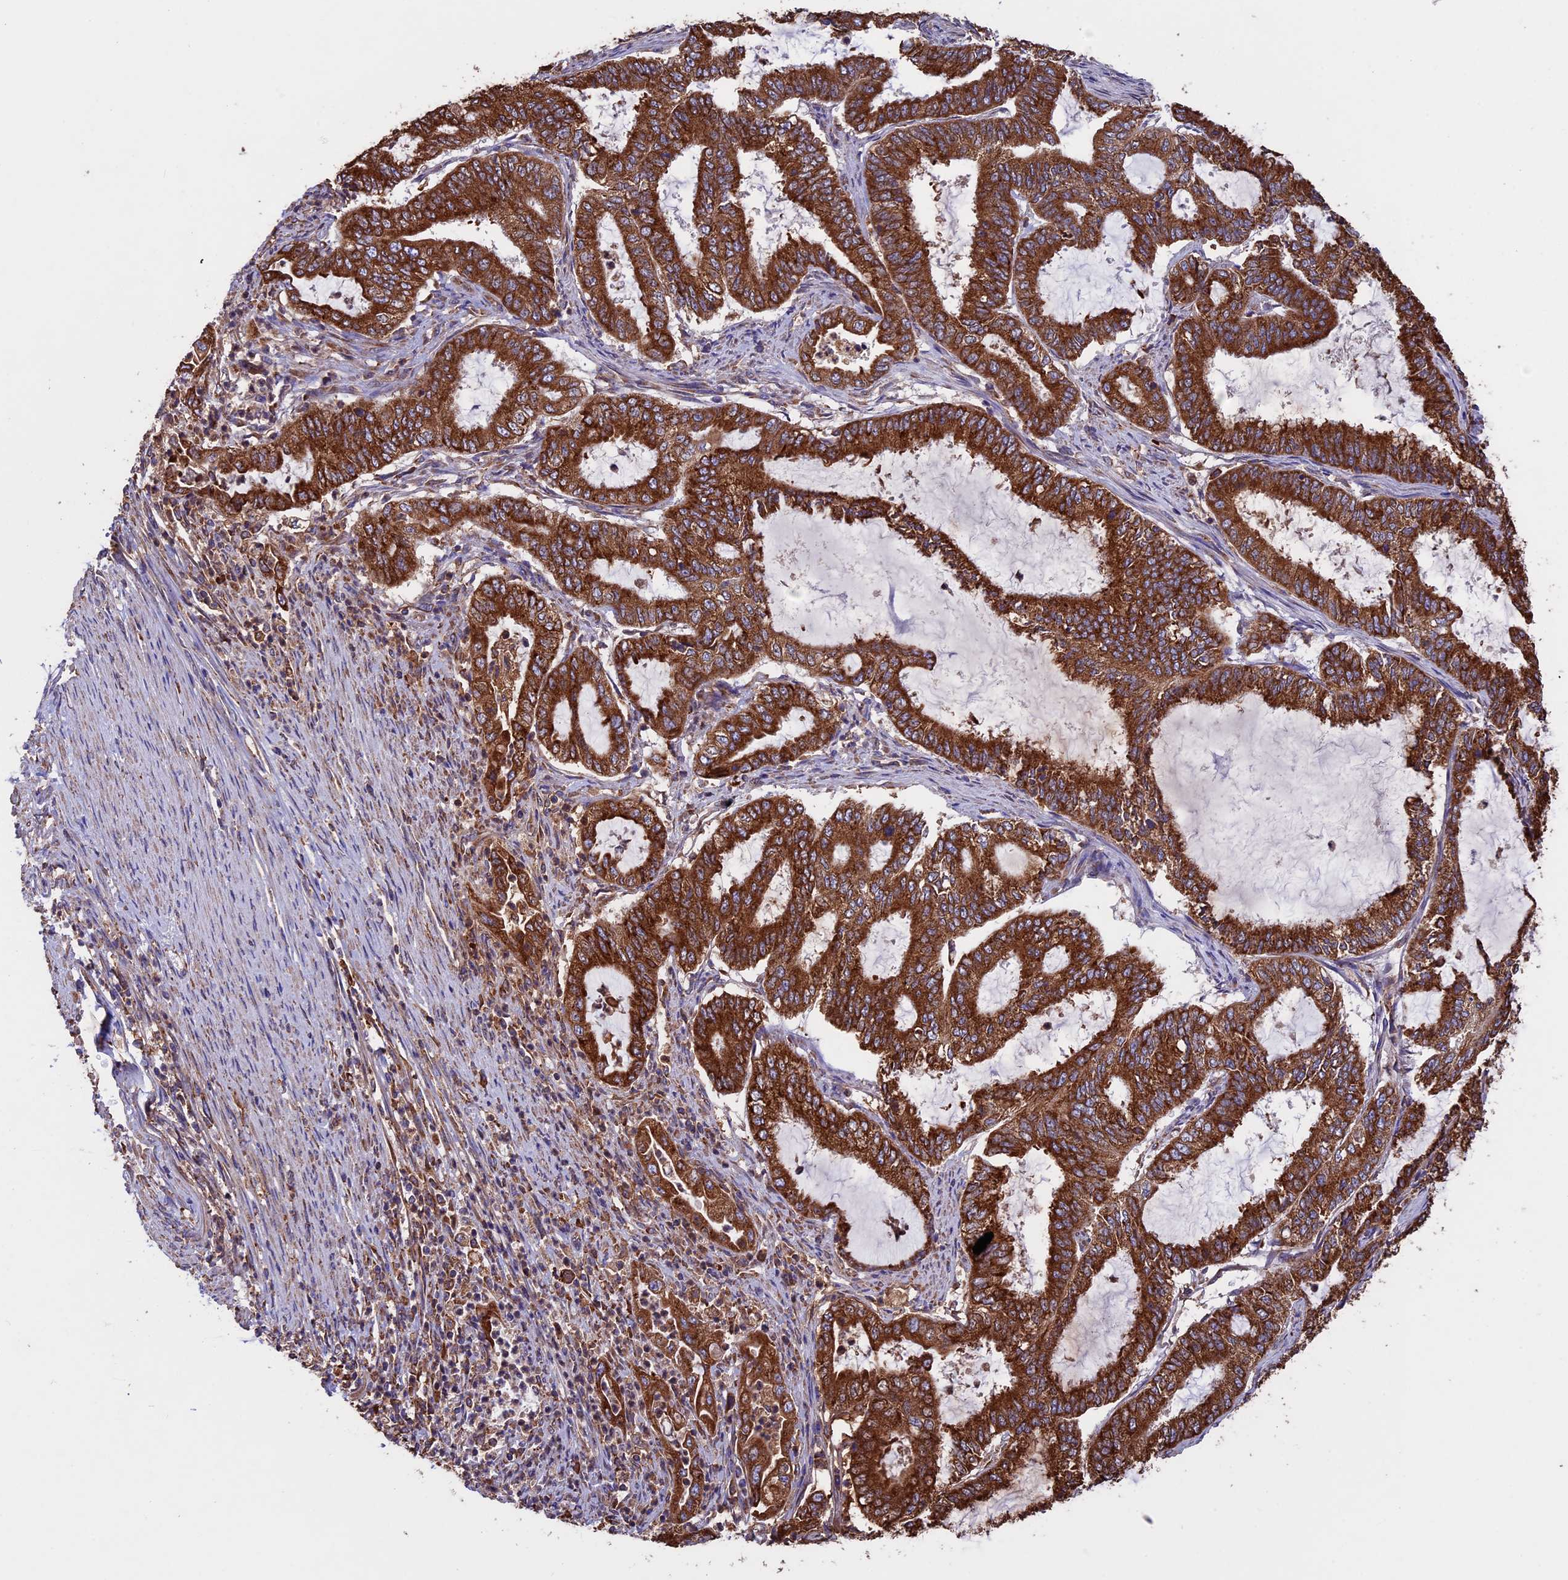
{"staining": {"intensity": "strong", "quantity": ">75%", "location": "cytoplasmic/membranous"}, "tissue": "endometrial cancer", "cell_type": "Tumor cells", "image_type": "cancer", "snomed": [{"axis": "morphology", "description": "Adenocarcinoma, NOS"}, {"axis": "topography", "description": "Endometrium"}], "caption": "Endometrial cancer tissue exhibits strong cytoplasmic/membranous positivity in about >75% of tumor cells (brown staining indicates protein expression, while blue staining denotes nuclei).", "gene": "BTBD3", "patient": {"sex": "female", "age": 51}}